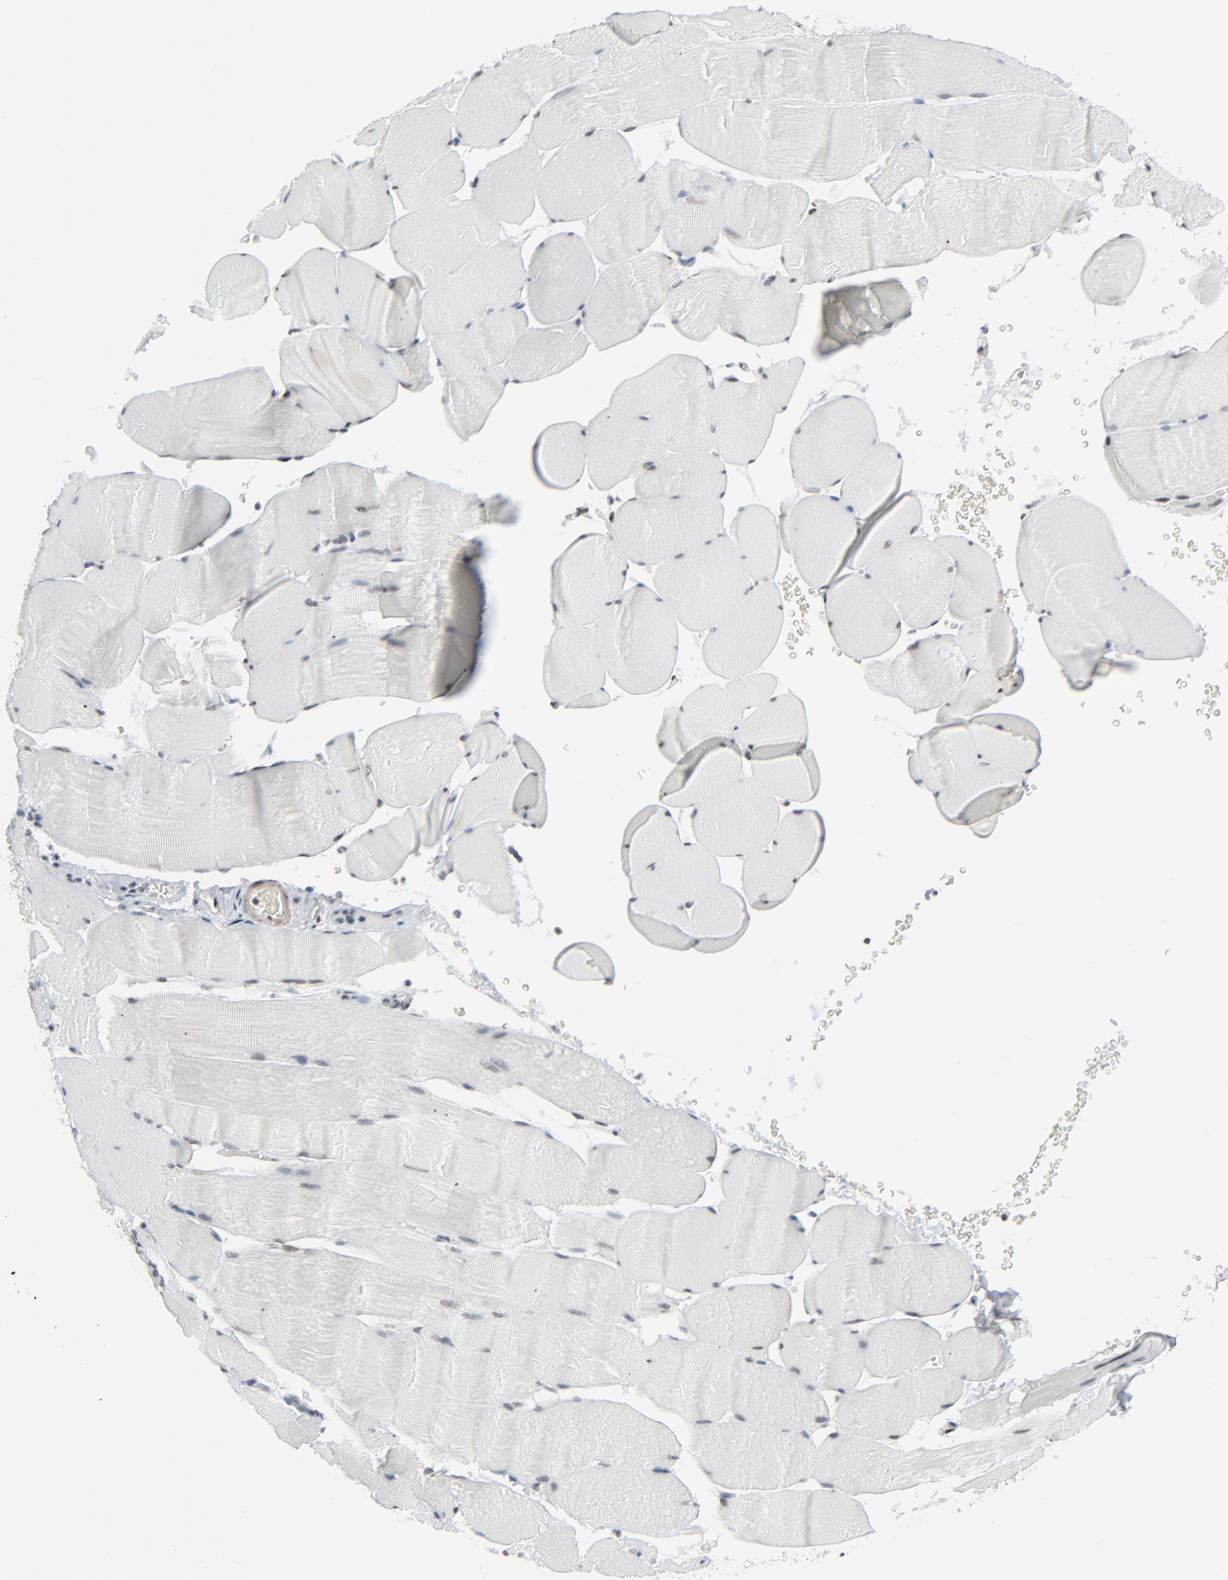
{"staining": {"intensity": "weak", "quantity": "<25%", "location": "nuclear"}, "tissue": "skeletal muscle", "cell_type": "Myocytes", "image_type": "normal", "snomed": [{"axis": "morphology", "description": "Normal tissue, NOS"}, {"axis": "topography", "description": "Skeletal muscle"}], "caption": "A photomicrograph of skeletal muscle stained for a protein demonstrates no brown staining in myocytes. Nuclei are stained in blue.", "gene": "FBXO28", "patient": {"sex": "male", "age": 62}}